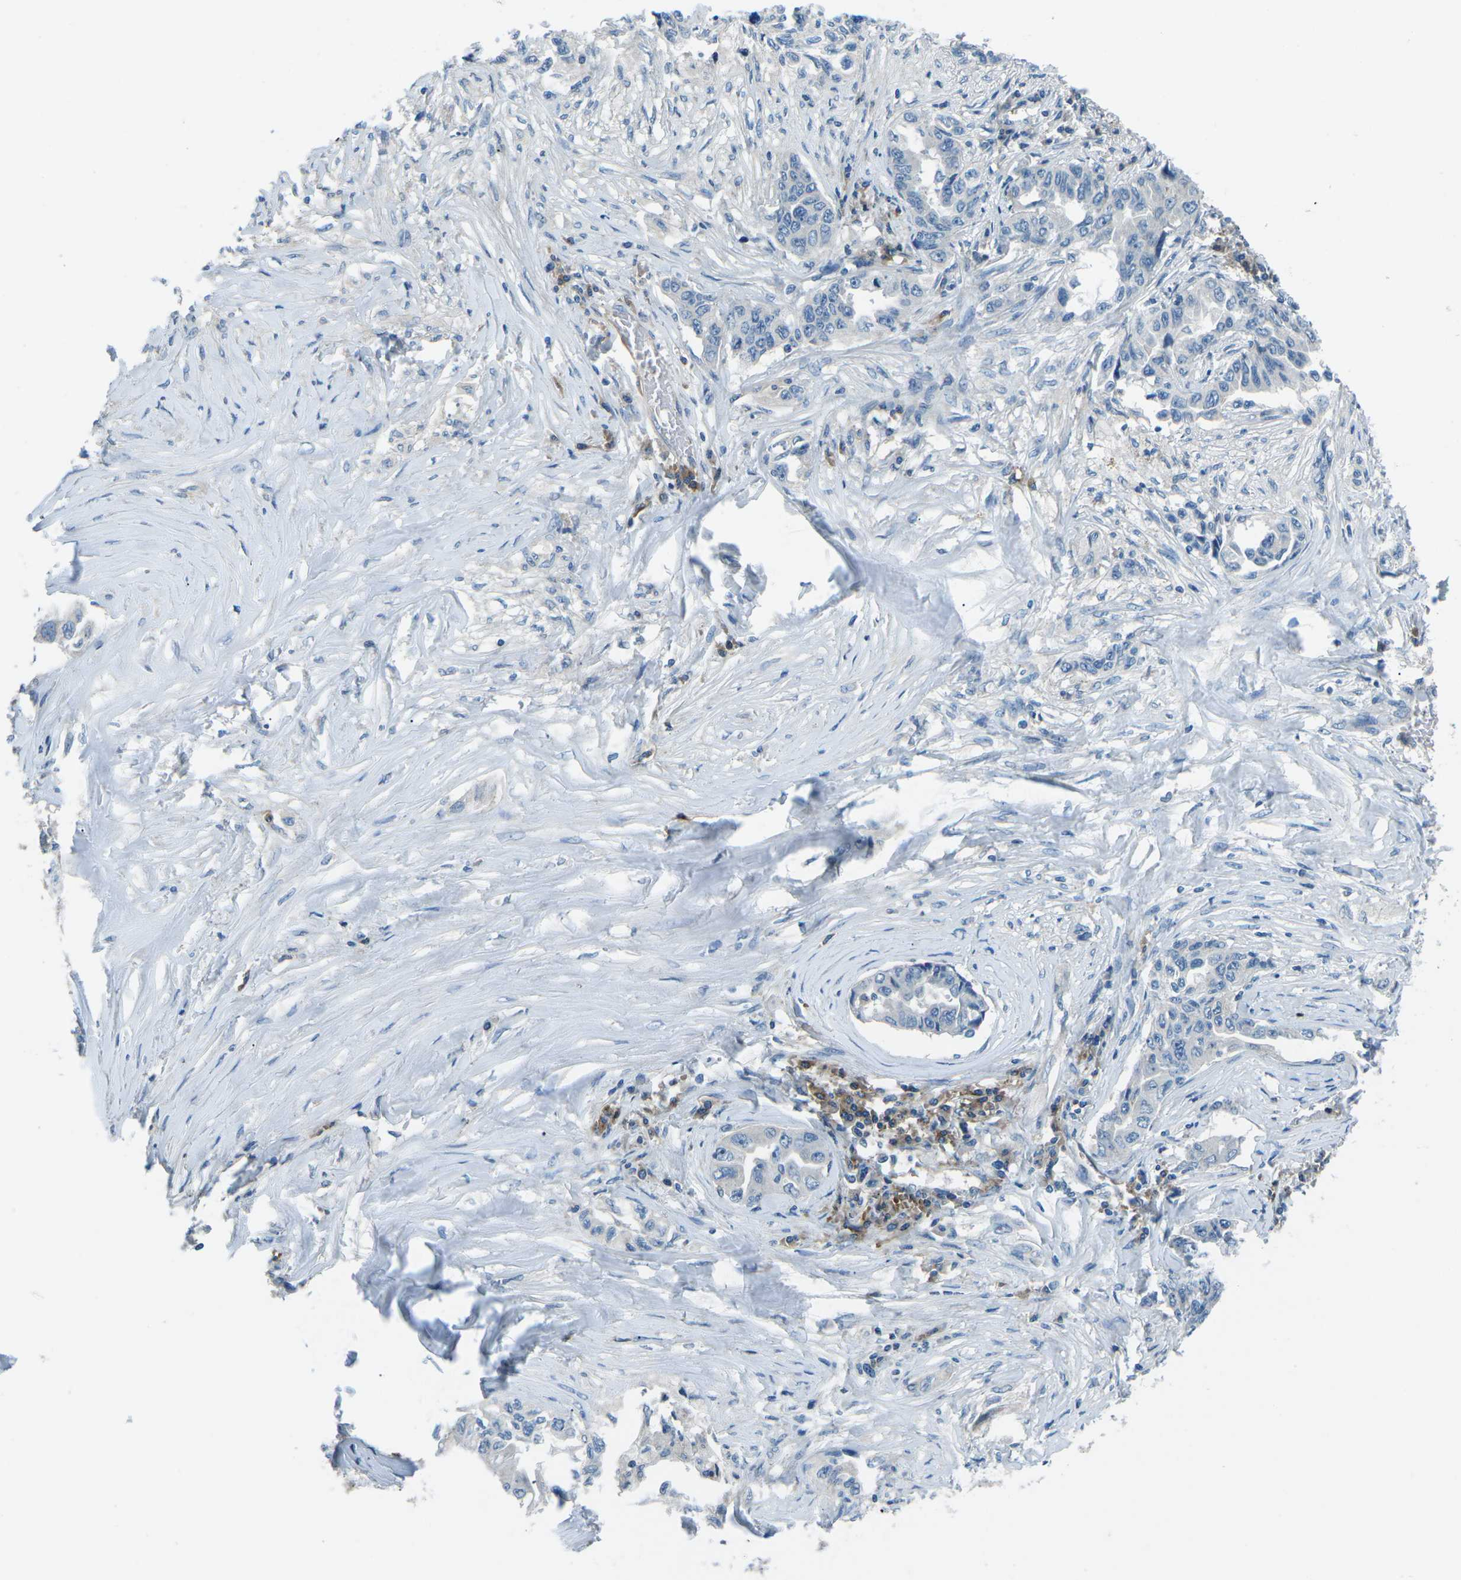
{"staining": {"intensity": "negative", "quantity": "none", "location": "none"}, "tissue": "lung cancer", "cell_type": "Tumor cells", "image_type": "cancer", "snomed": [{"axis": "morphology", "description": "Adenocarcinoma, NOS"}, {"axis": "topography", "description": "Lung"}], "caption": "DAB immunohistochemical staining of human lung cancer exhibits no significant expression in tumor cells.", "gene": "CD1D", "patient": {"sex": "female", "age": 51}}